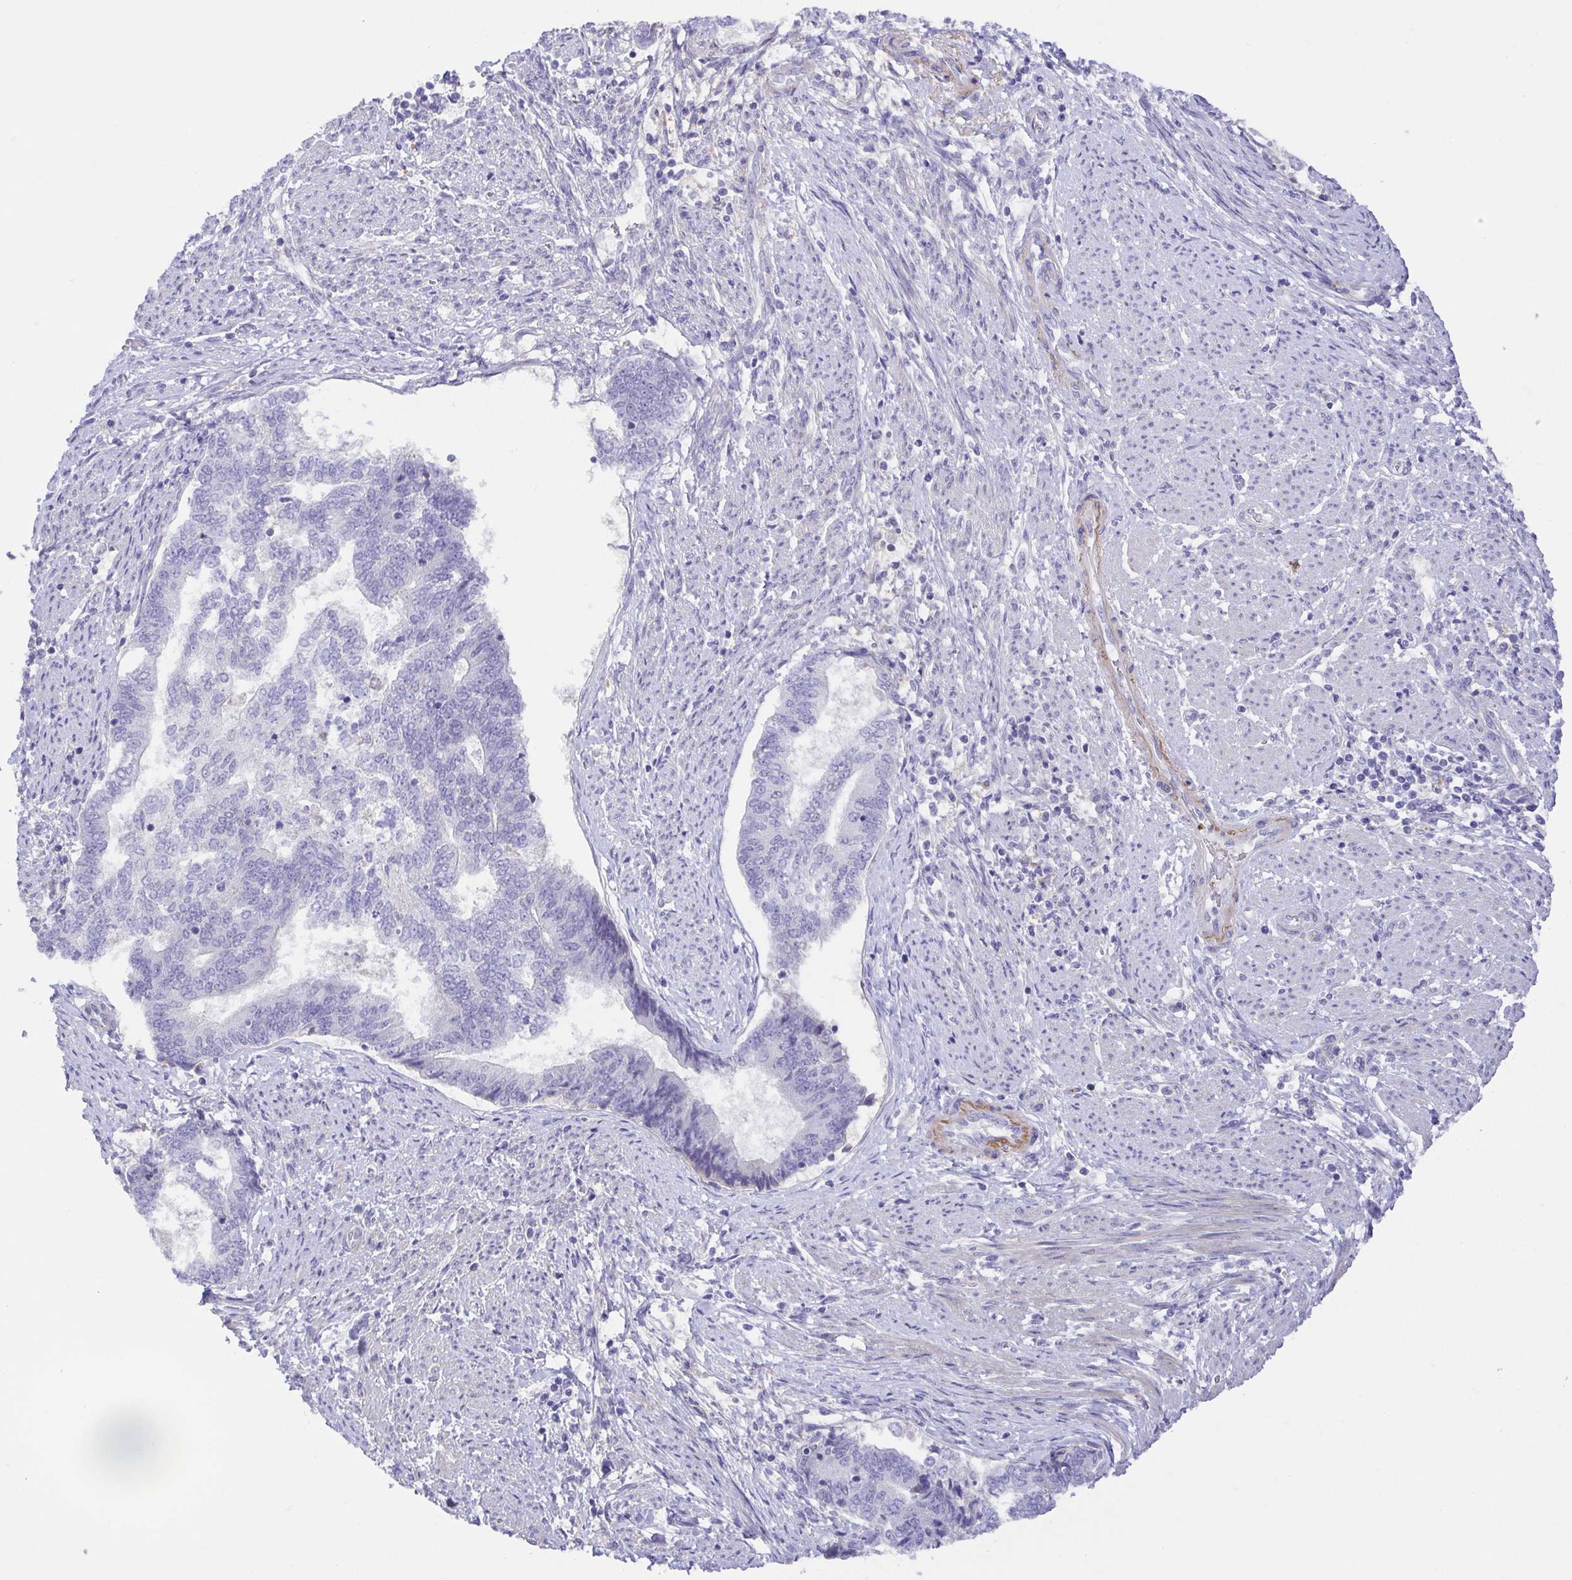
{"staining": {"intensity": "negative", "quantity": "none", "location": "none"}, "tissue": "endometrial cancer", "cell_type": "Tumor cells", "image_type": "cancer", "snomed": [{"axis": "morphology", "description": "Adenocarcinoma, NOS"}, {"axis": "topography", "description": "Endometrium"}], "caption": "This is a micrograph of immunohistochemistry (IHC) staining of endometrial adenocarcinoma, which shows no expression in tumor cells.", "gene": "PRR14L", "patient": {"sex": "female", "age": 65}}